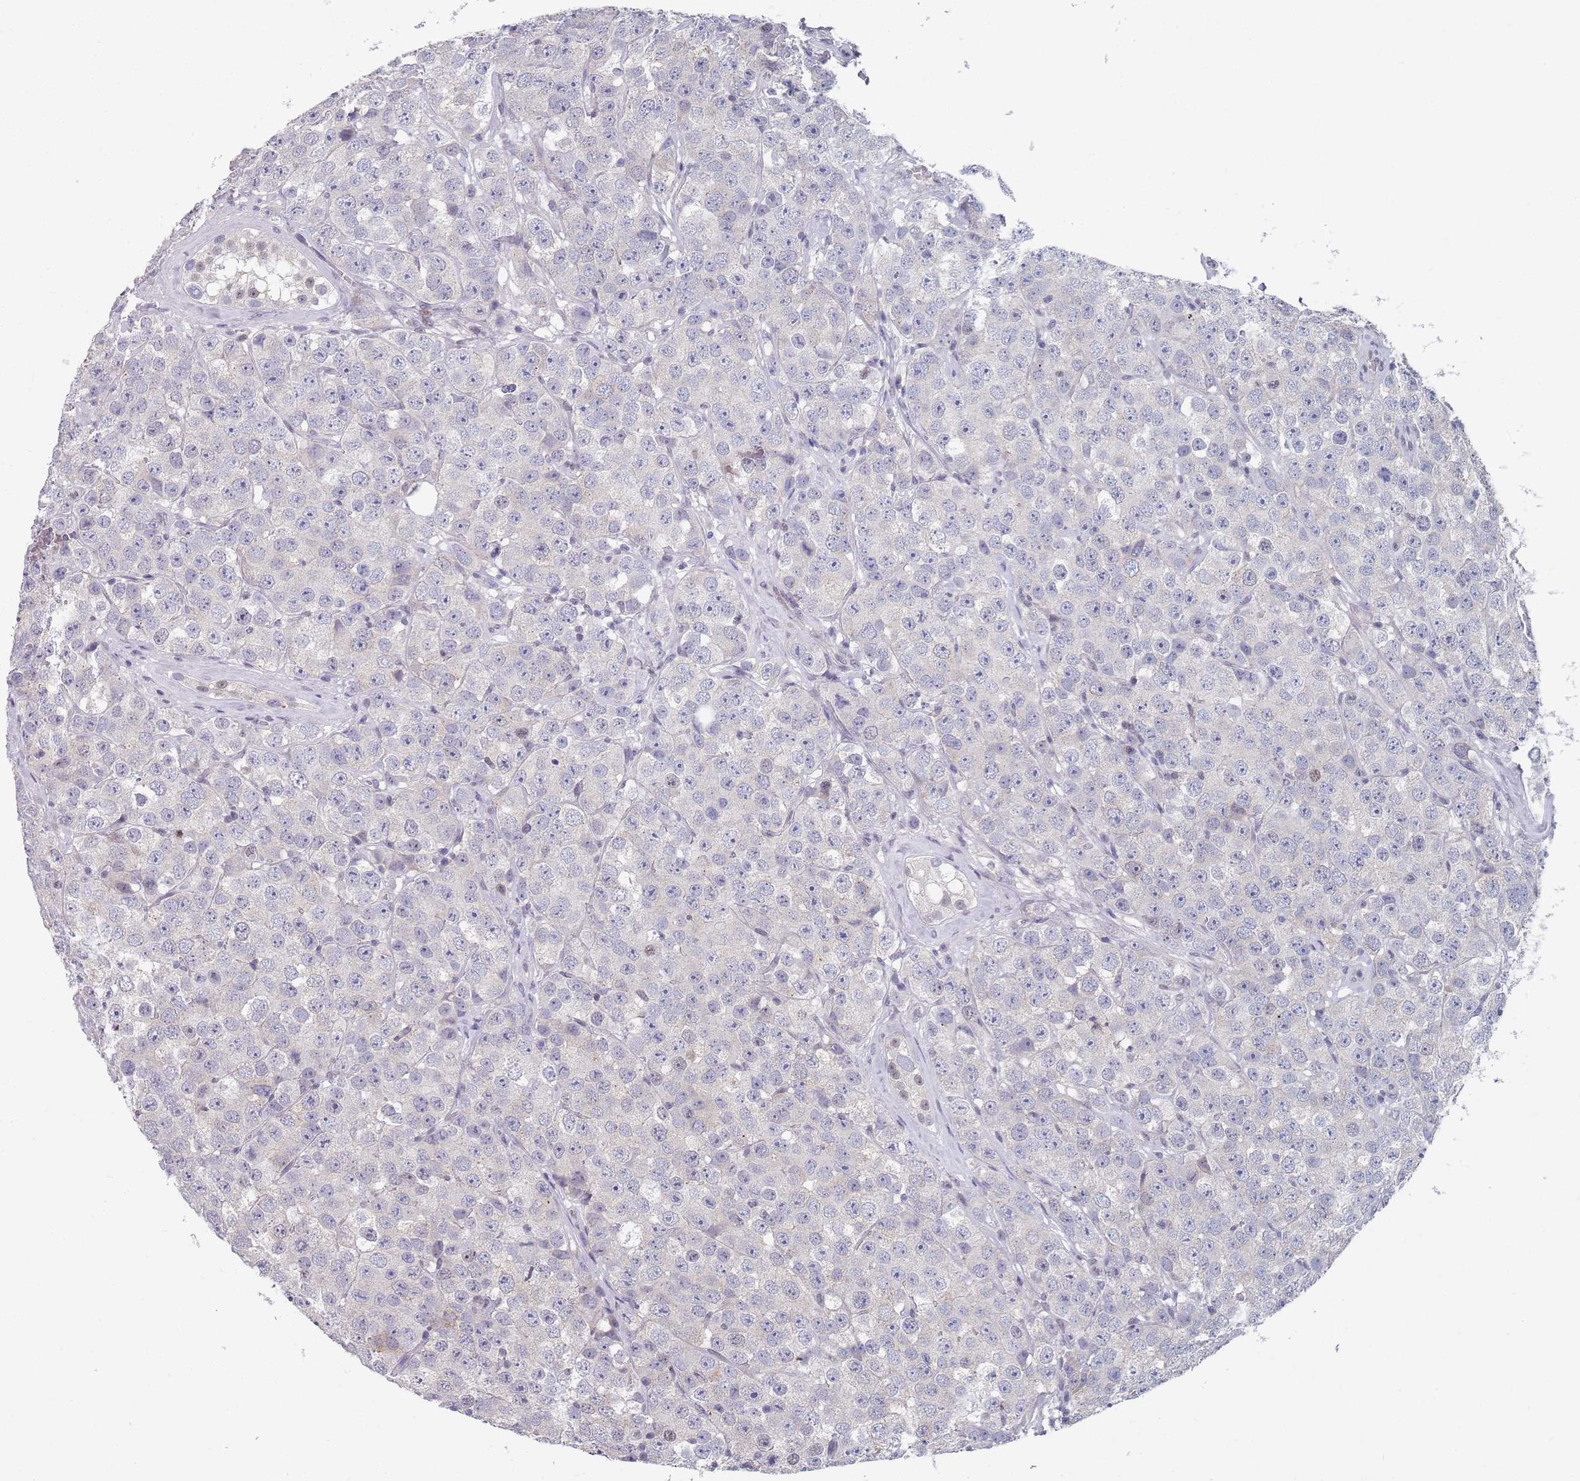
{"staining": {"intensity": "negative", "quantity": "none", "location": "none"}, "tissue": "testis cancer", "cell_type": "Tumor cells", "image_type": "cancer", "snomed": [{"axis": "morphology", "description": "Seminoma, NOS"}, {"axis": "topography", "description": "Testis"}], "caption": "This is an immunohistochemistry image of testis seminoma. There is no positivity in tumor cells.", "gene": "SAMD1", "patient": {"sex": "male", "age": 28}}